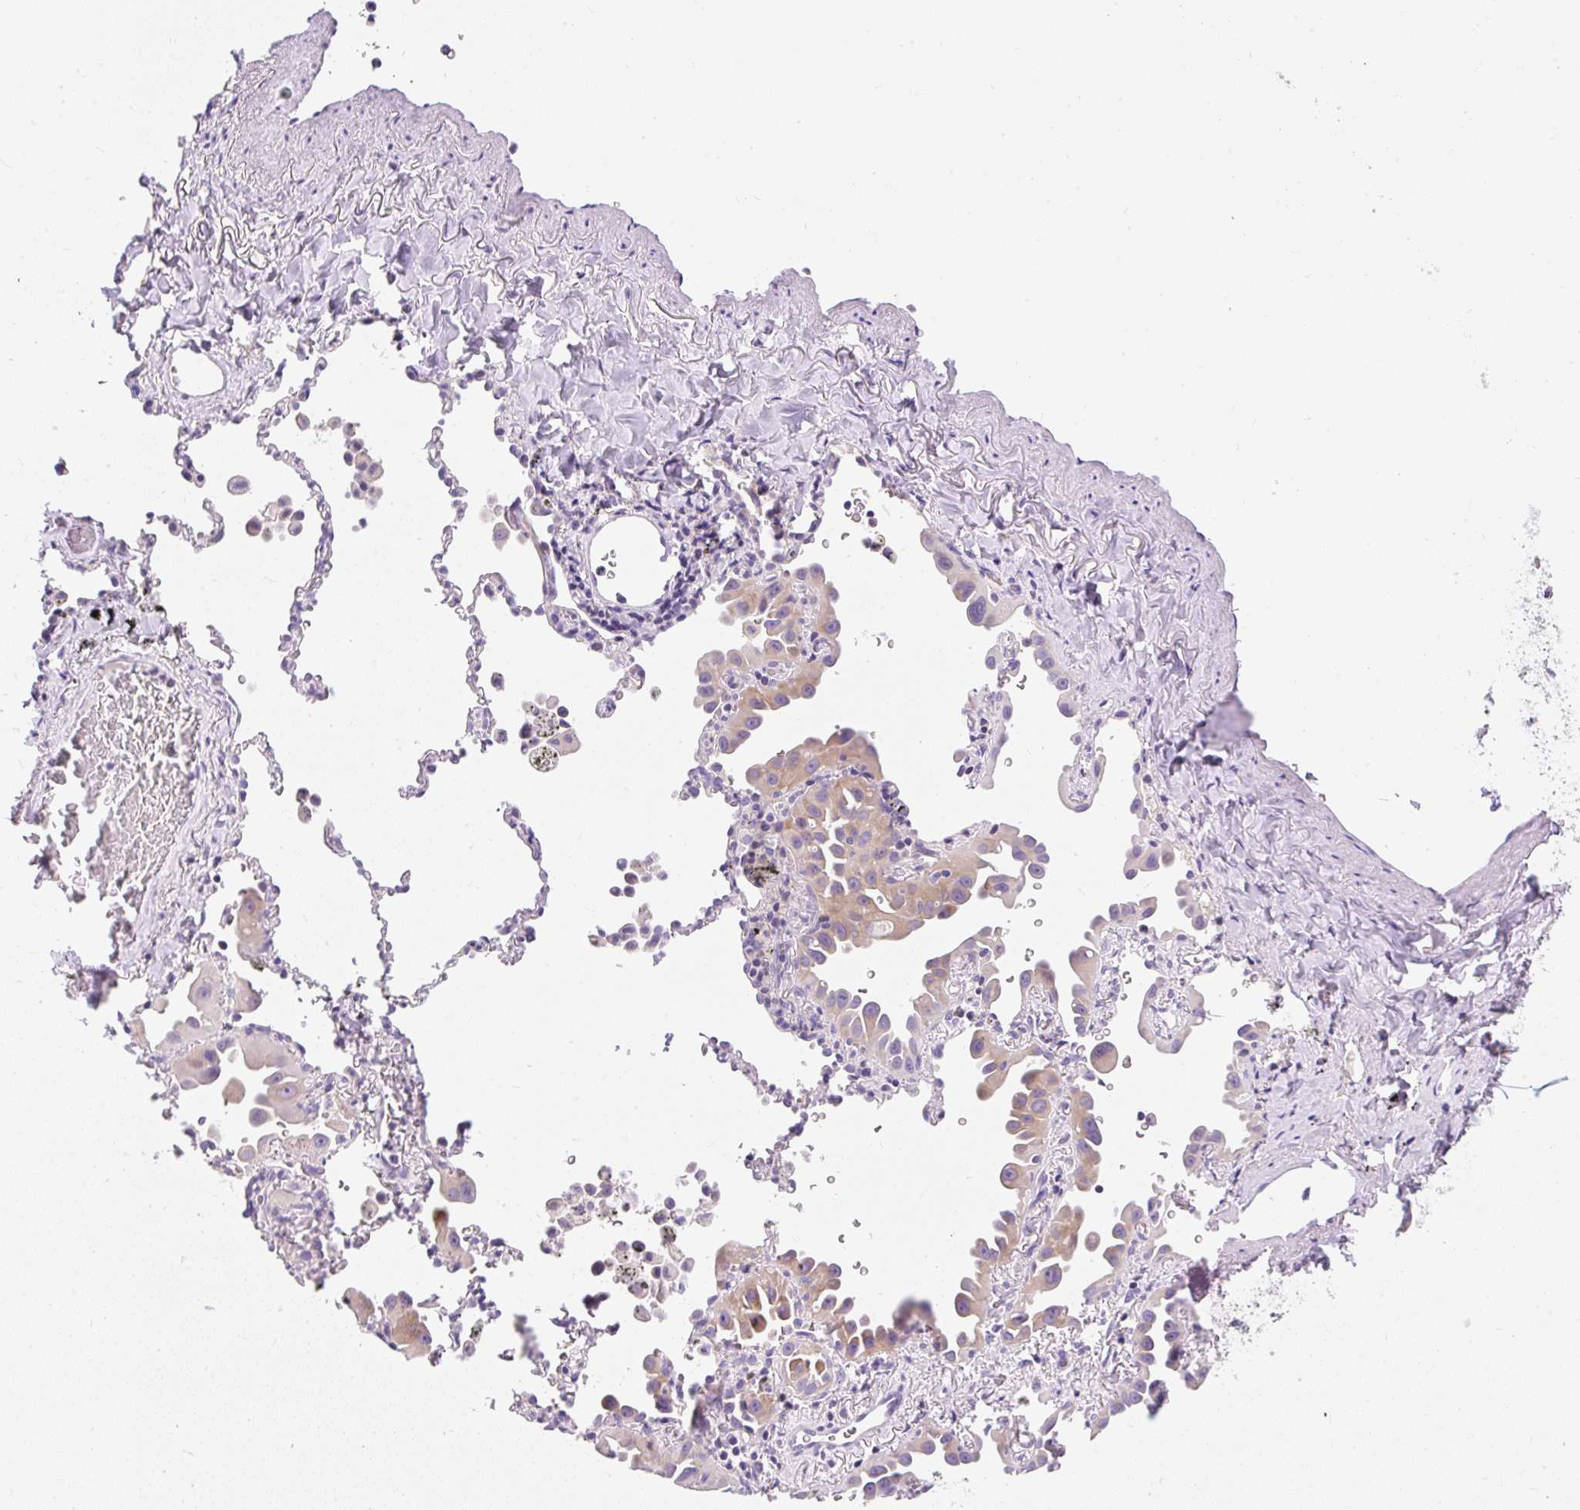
{"staining": {"intensity": "moderate", "quantity": "25%-75%", "location": "cytoplasmic/membranous"}, "tissue": "lung cancer", "cell_type": "Tumor cells", "image_type": "cancer", "snomed": [{"axis": "morphology", "description": "Adenocarcinoma, NOS"}, {"axis": "topography", "description": "Lung"}], "caption": "Adenocarcinoma (lung) stained with a protein marker demonstrates moderate staining in tumor cells.", "gene": "DTX4", "patient": {"sex": "male", "age": 68}}